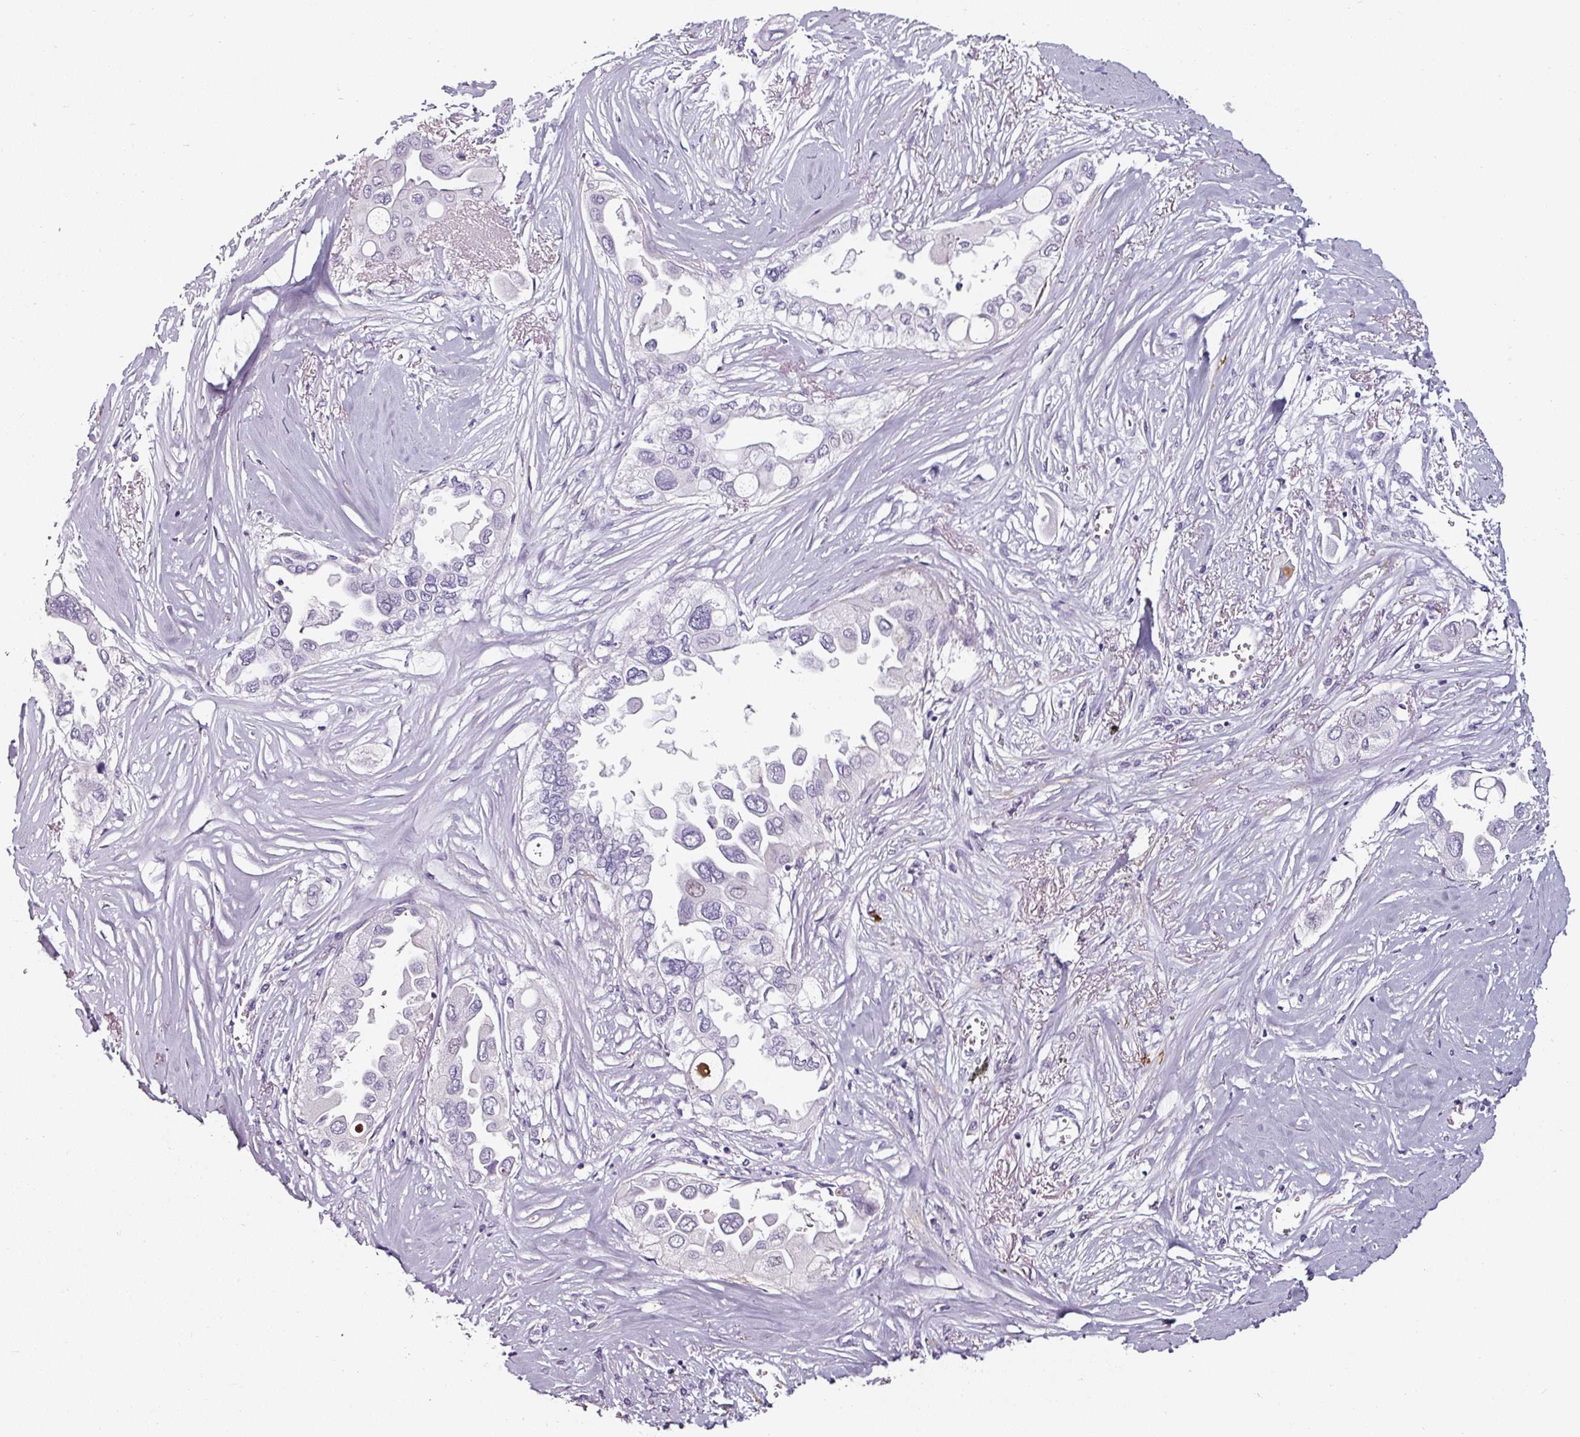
{"staining": {"intensity": "negative", "quantity": "none", "location": "none"}, "tissue": "lung cancer", "cell_type": "Tumor cells", "image_type": "cancer", "snomed": [{"axis": "morphology", "description": "Adenocarcinoma, NOS"}, {"axis": "topography", "description": "Lung"}], "caption": "Immunohistochemical staining of lung adenocarcinoma shows no significant staining in tumor cells.", "gene": "CAP2", "patient": {"sex": "female", "age": 76}}